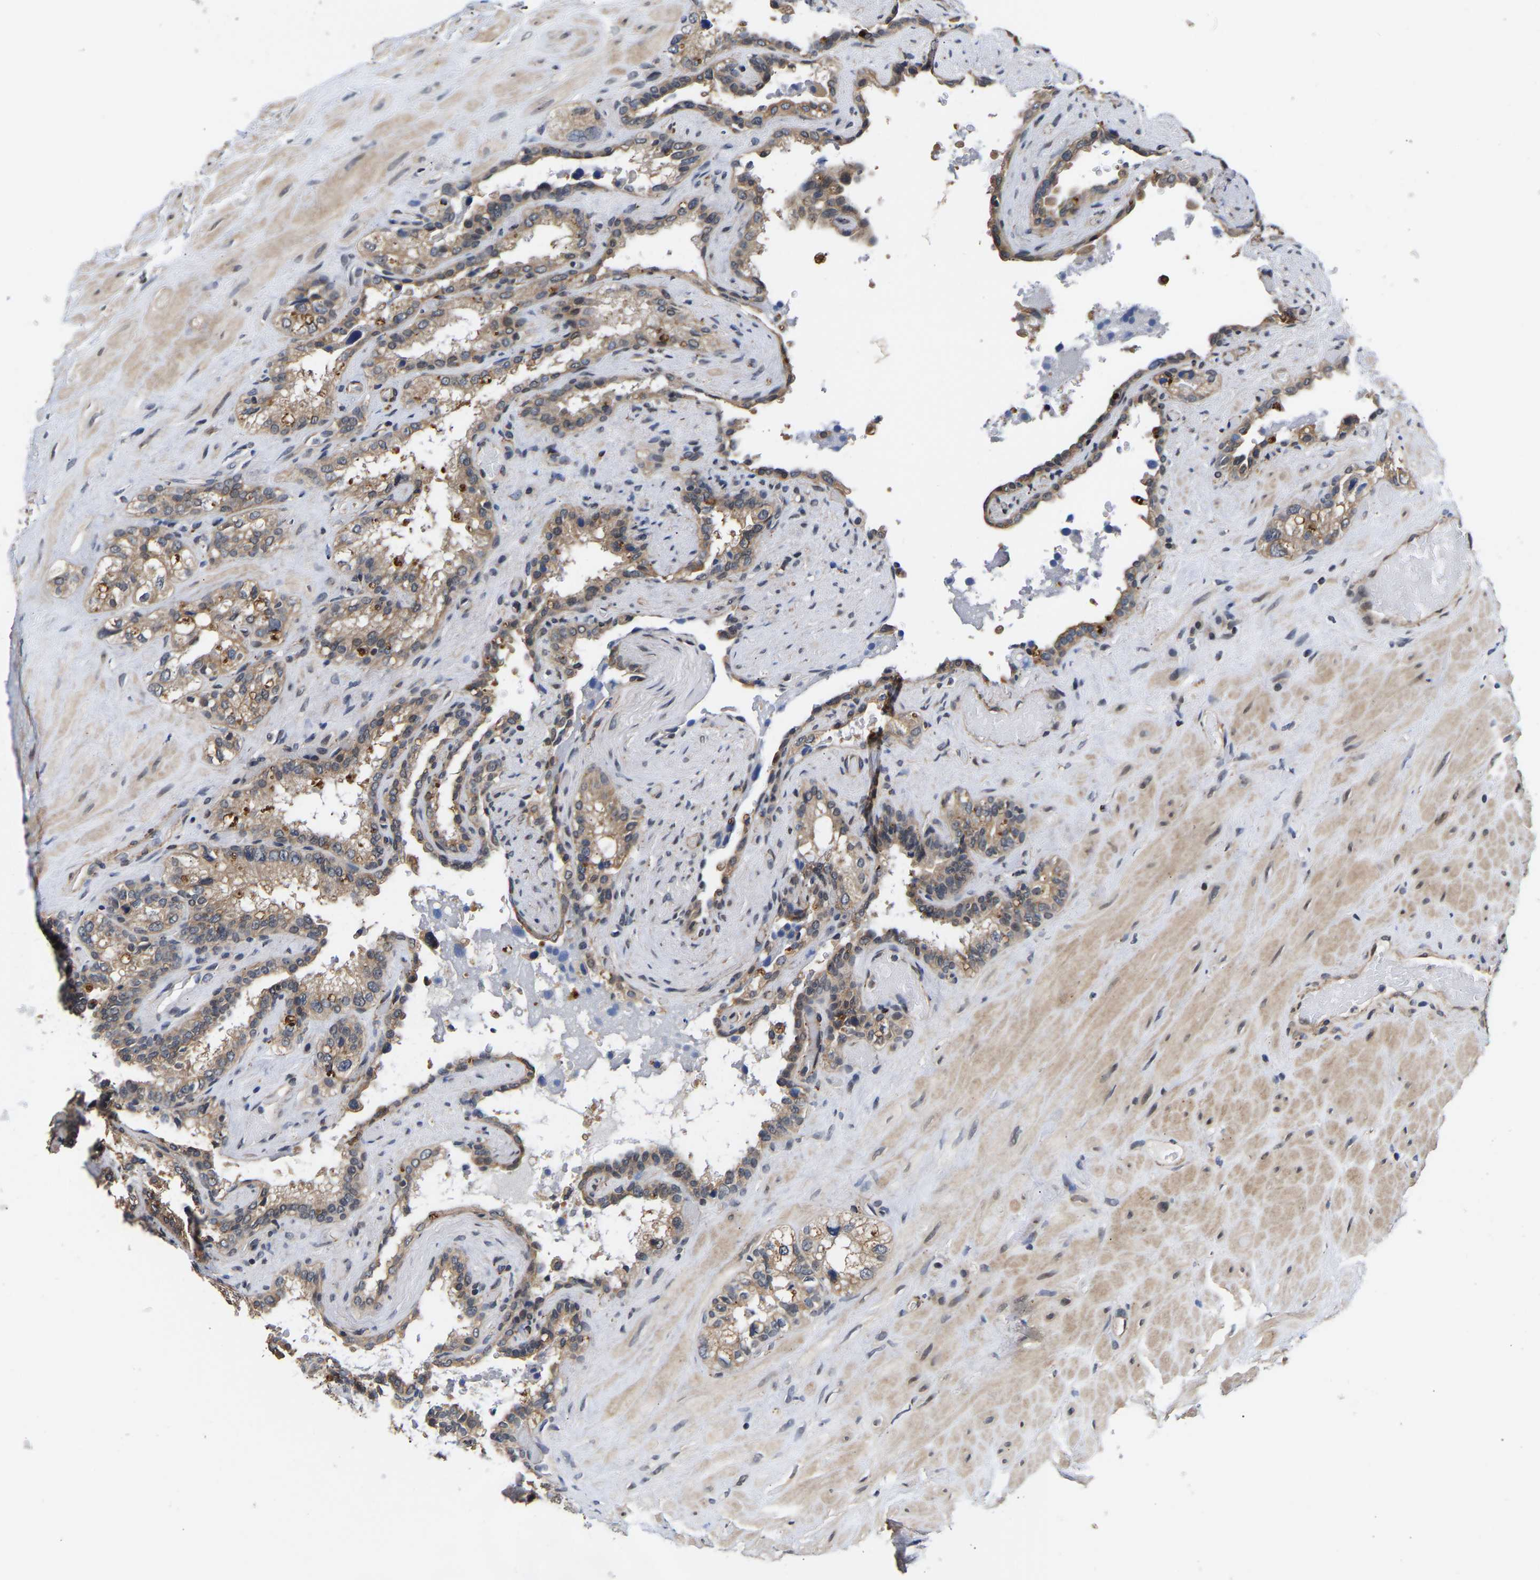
{"staining": {"intensity": "weak", "quantity": ">75%", "location": "cytoplasmic/membranous"}, "tissue": "seminal vesicle", "cell_type": "Glandular cells", "image_type": "normal", "snomed": [{"axis": "morphology", "description": "Normal tissue, NOS"}, {"axis": "topography", "description": "Seminal veicle"}], "caption": "Glandular cells reveal low levels of weak cytoplasmic/membranous positivity in about >75% of cells in unremarkable human seminal vesicle. (IHC, brightfield microscopy, high magnification).", "gene": "METTL16", "patient": {"sex": "male", "age": 68}}